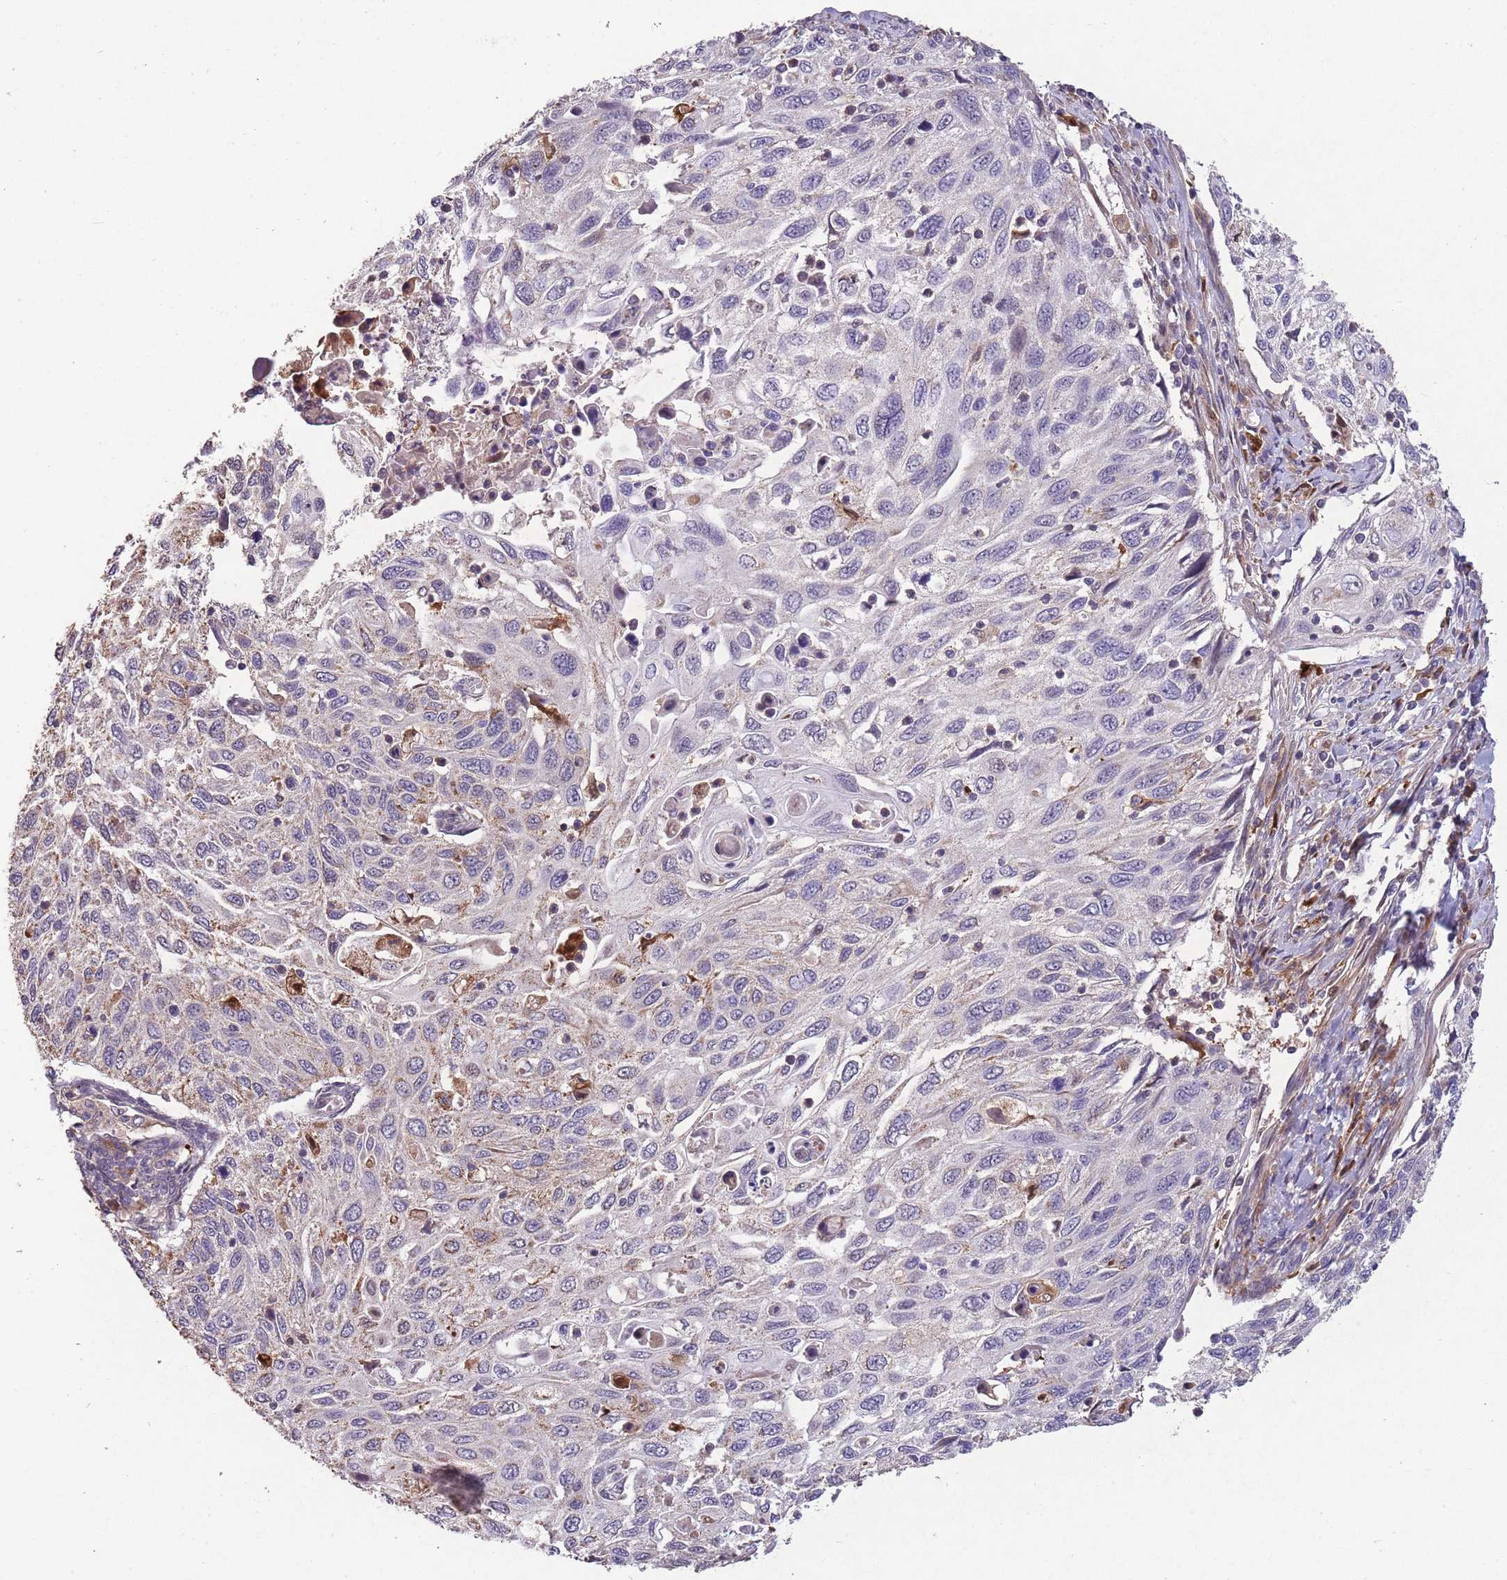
{"staining": {"intensity": "negative", "quantity": "none", "location": "none"}, "tissue": "cervical cancer", "cell_type": "Tumor cells", "image_type": "cancer", "snomed": [{"axis": "morphology", "description": "Squamous cell carcinoma, NOS"}, {"axis": "topography", "description": "Cervix"}], "caption": "Photomicrograph shows no significant protein positivity in tumor cells of squamous cell carcinoma (cervical).", "gene": "ZNF639", "patient": {"sex": "female", "age": 70}}